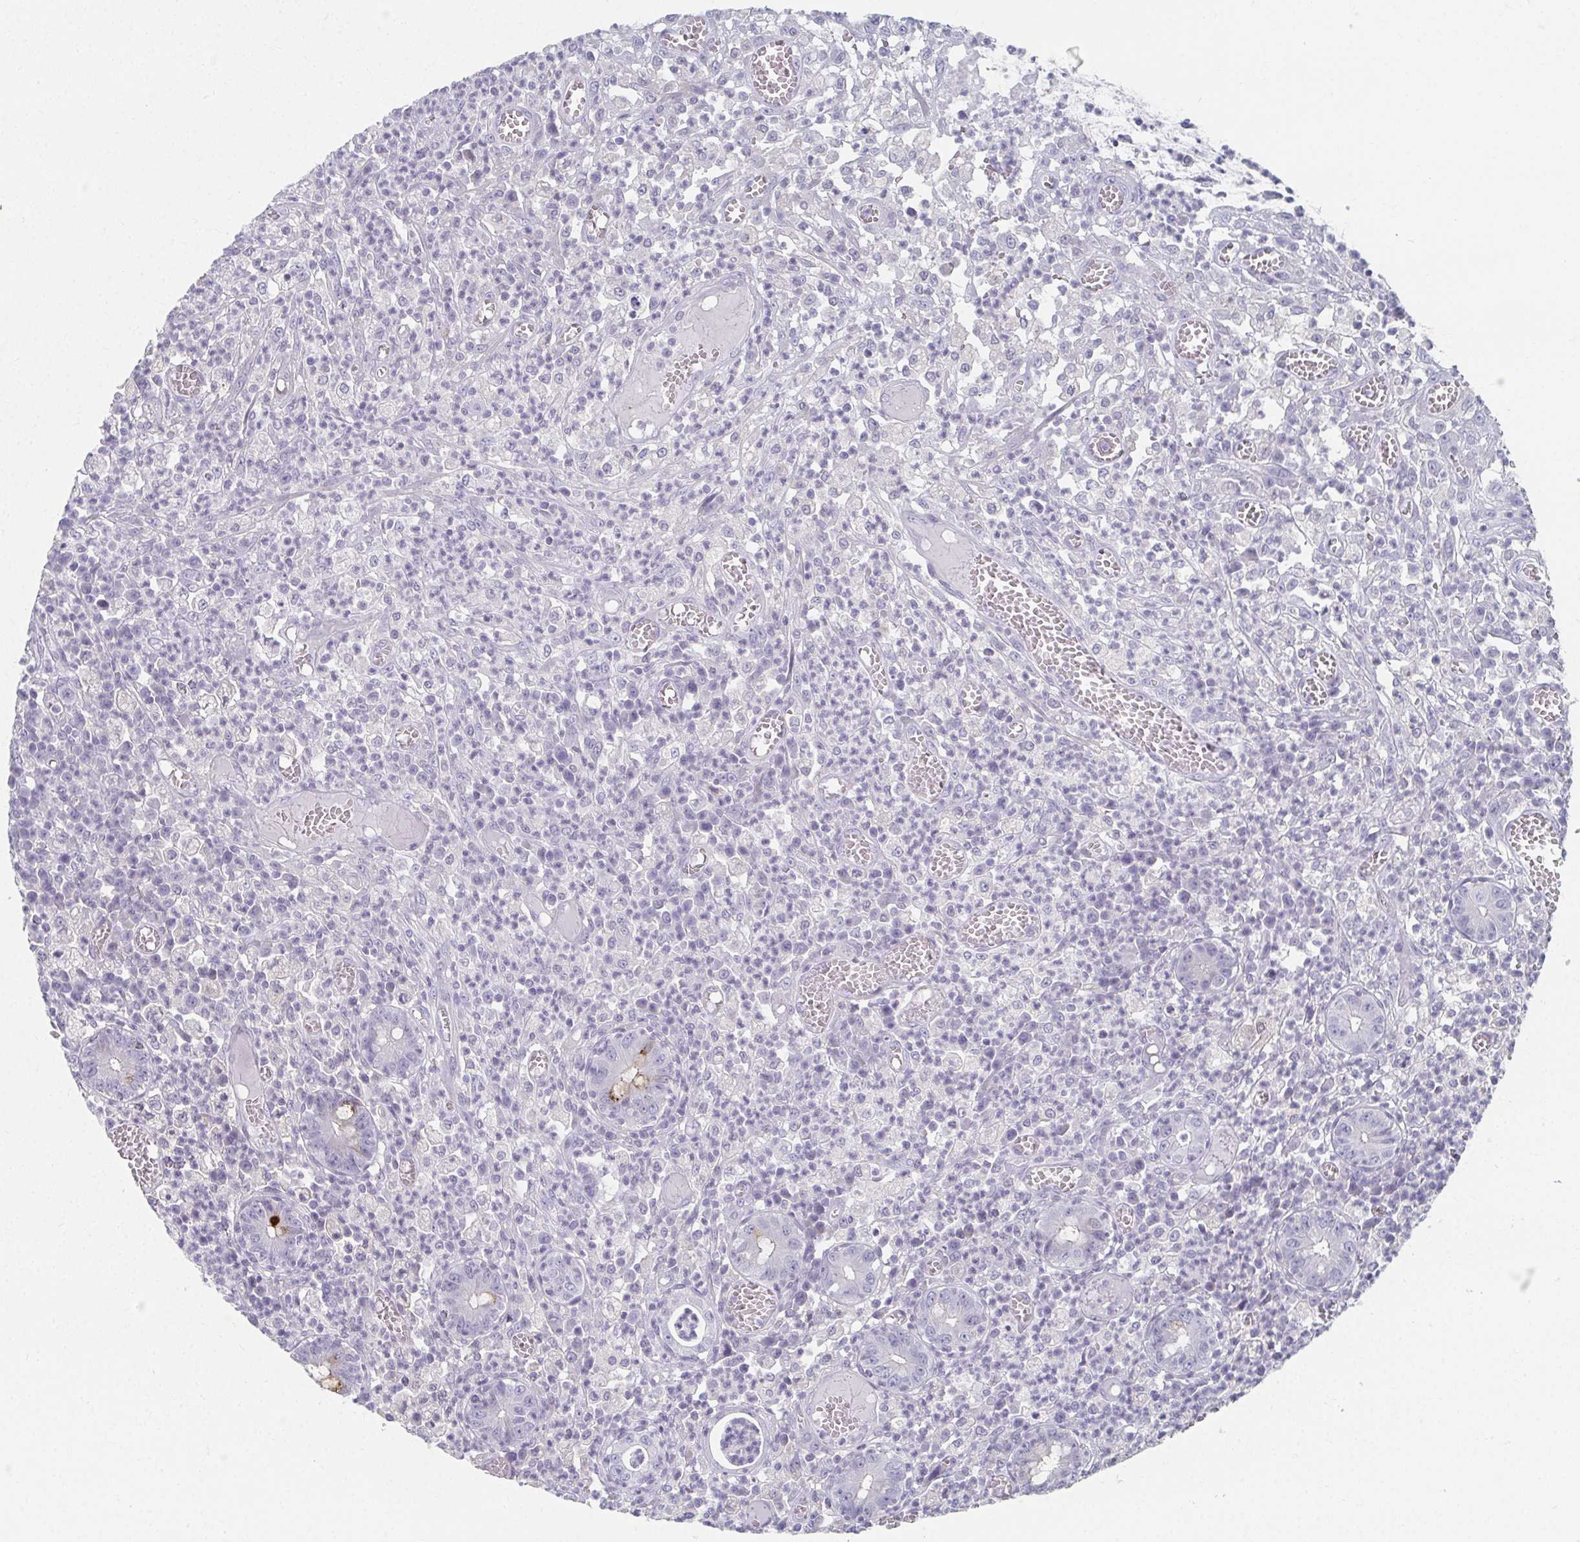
{"staining": {"intensity": "negative", "quantity": "none", "location": "none"}, "tissue": "colorectal cancer", "cell_type": "Tumor cells", "image_type": "cancer", "snomed": [{"axis": "morphology", "description": "Normal tissue, NOS"}, {"axis": "morphology", "description": "Adenocarcinoma, NOS"}, {"axis": "topography", "description": "Colon"}], "caption": "There is no significant staining in tumor cells of colorectal cancer.", "gene": "CAMKV", "patient": {"sex": "male", "age": 65}}